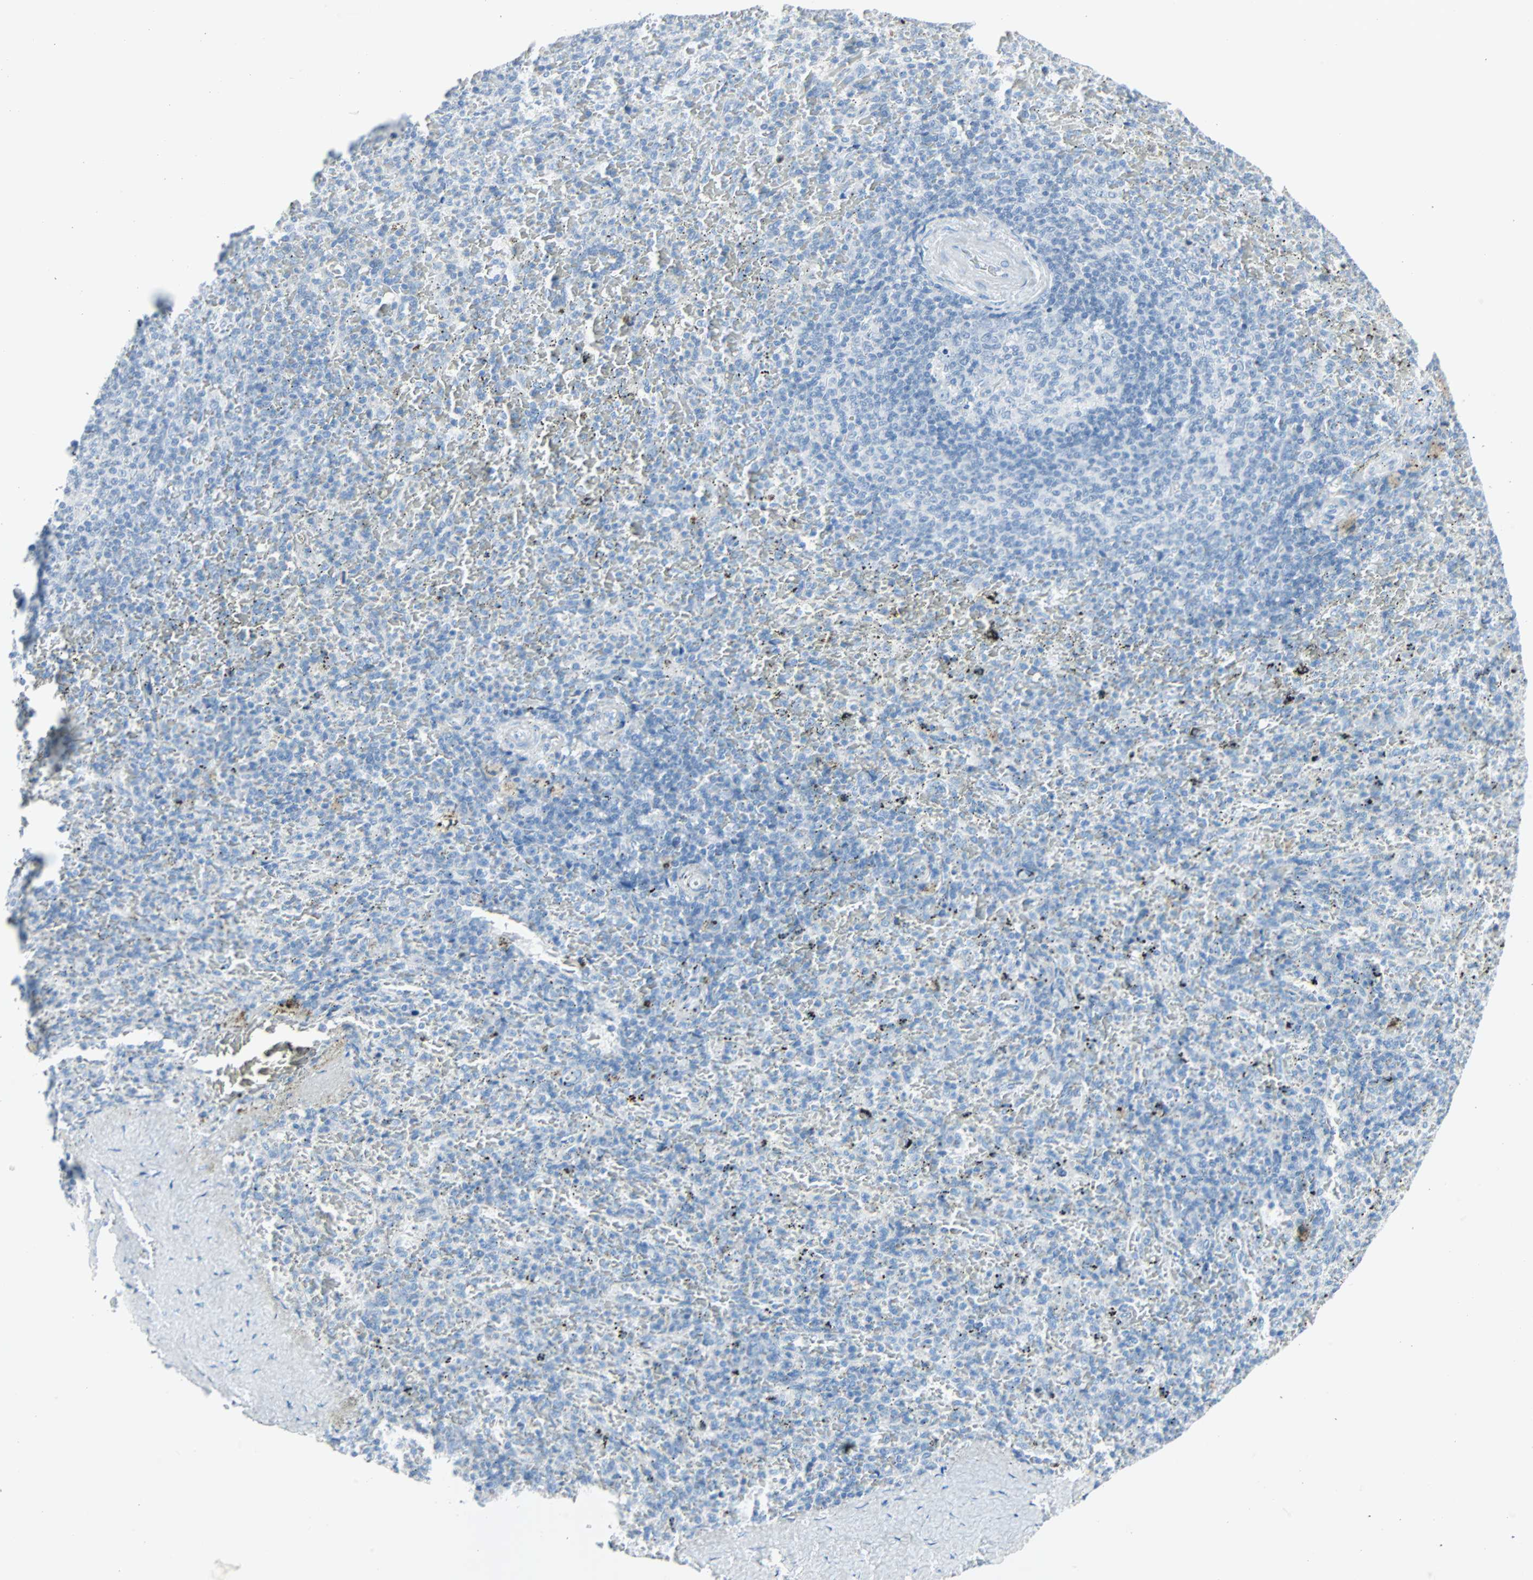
{"staining": {"intensity": "negative", "quantity": "none", "location": "none"}, "tissue": "spleen", "cell_type": "Cells in red pulp", "image_type": "normal", "snomed": [{"axis": "morphology", "description": "Normal tissue, NOS"}, {"axis": "topography", "description": "Spleen"}], "caption": "DAB (3,3'-diaminobenzidine) immunohistochemical staining of normal human spleen displays no significant expression in cells in red pulp. Brightfield microscopy of immunohistochemistry (IHC) stained with DAB (3,3'-diaminobenzidine) (brown) and hematoxylin (blue), captured at high magnification.", "gene": "STX1A", "patient": {"sex": "female", "age": 43}}